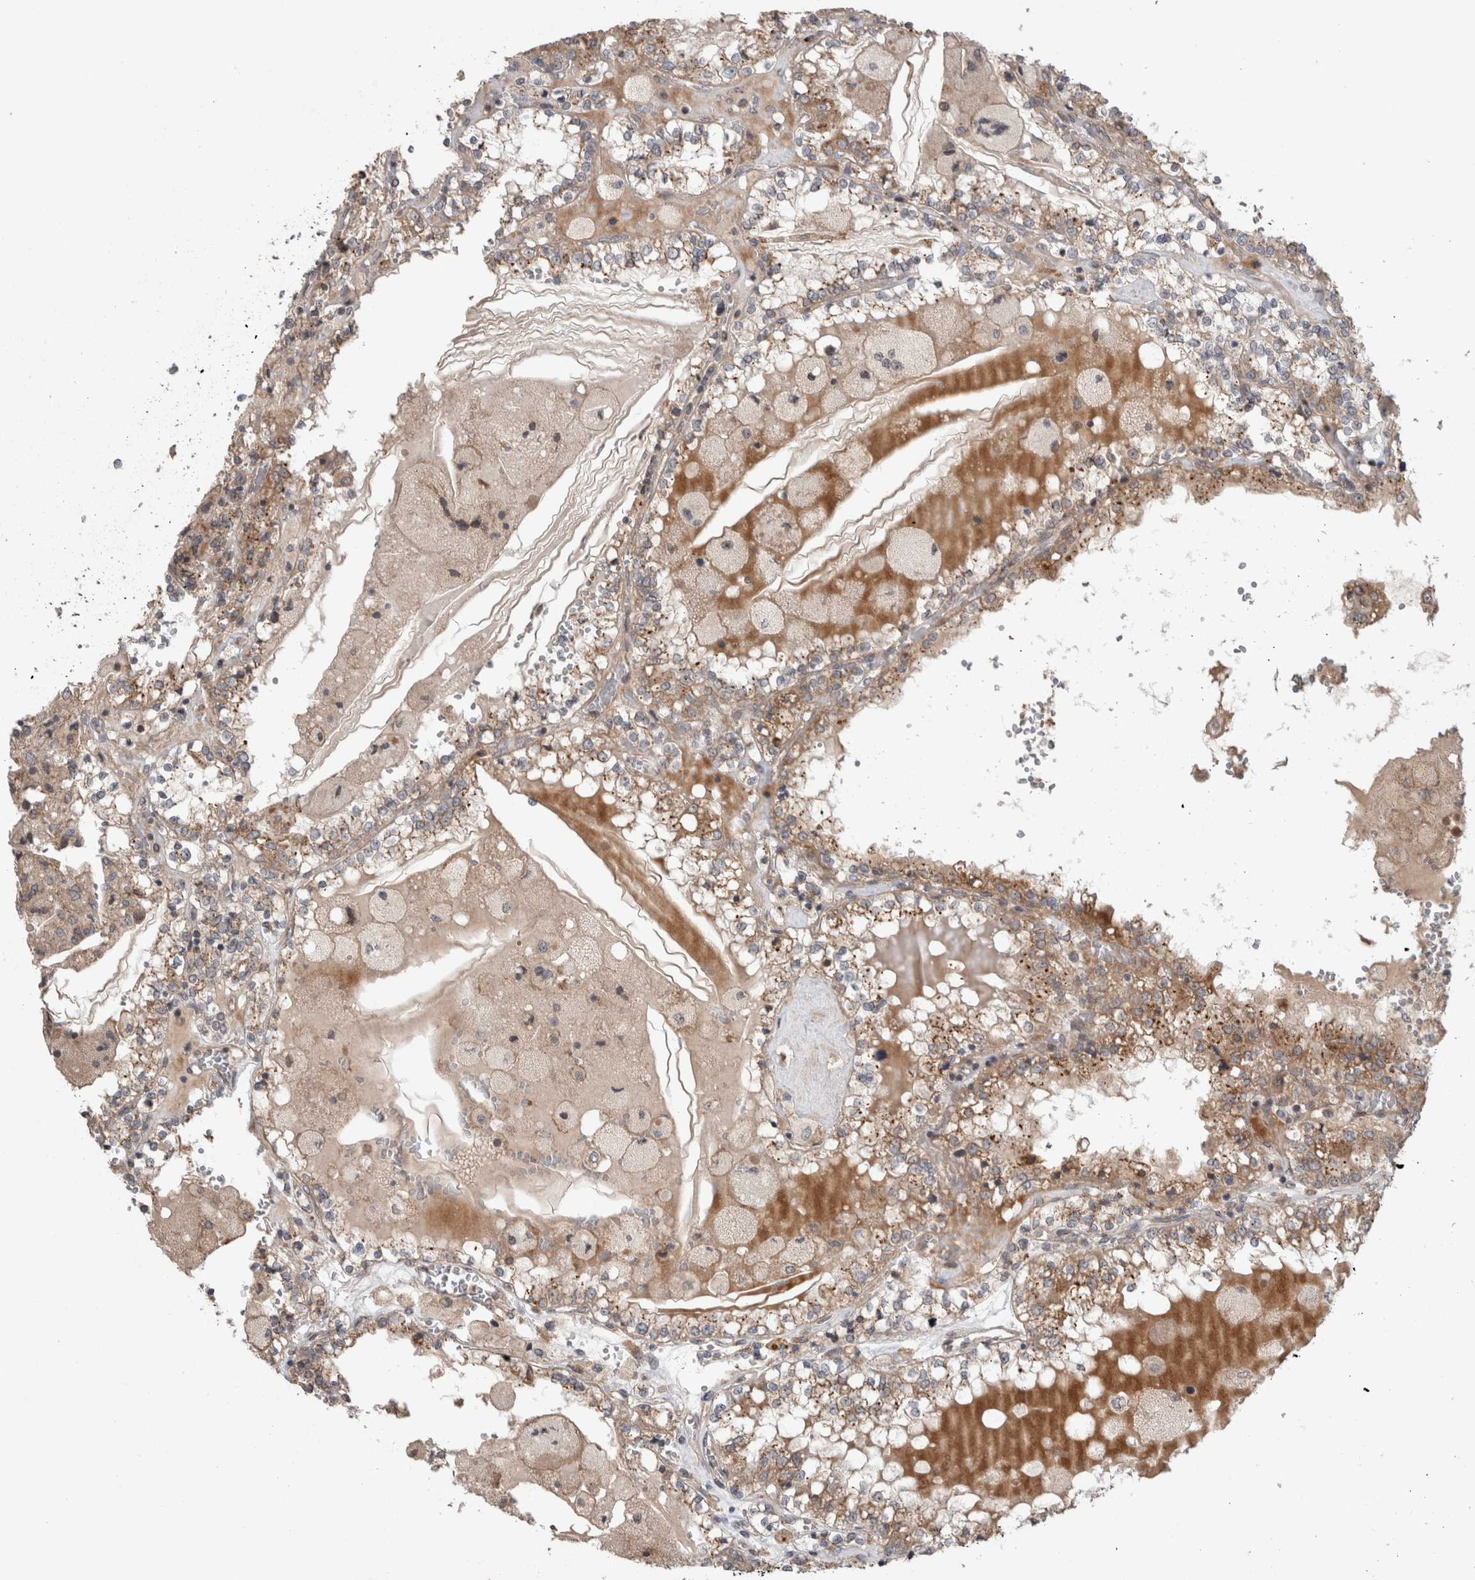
{"staining": {"intensity": "moderate", "quantity": ">75%", "location": "cytoplasmic/membranous"}, "tissue": "renal cancer", "cell_type": "Tumor cells", "image_type": "cancer", "snomed": [{"axis": "morphology", "description": "Adenocarcinoma, NOS"}, {"axis": "topography", "description": "Kidney"}], "caption": "Protein staining demonstrates moderate cytoplasmic/membranous expression in approximately >75% of tumor cells in renal adenocarcinoma.", "gene": "TRIM5", "patient": {"sex": "female", "age": 56}}